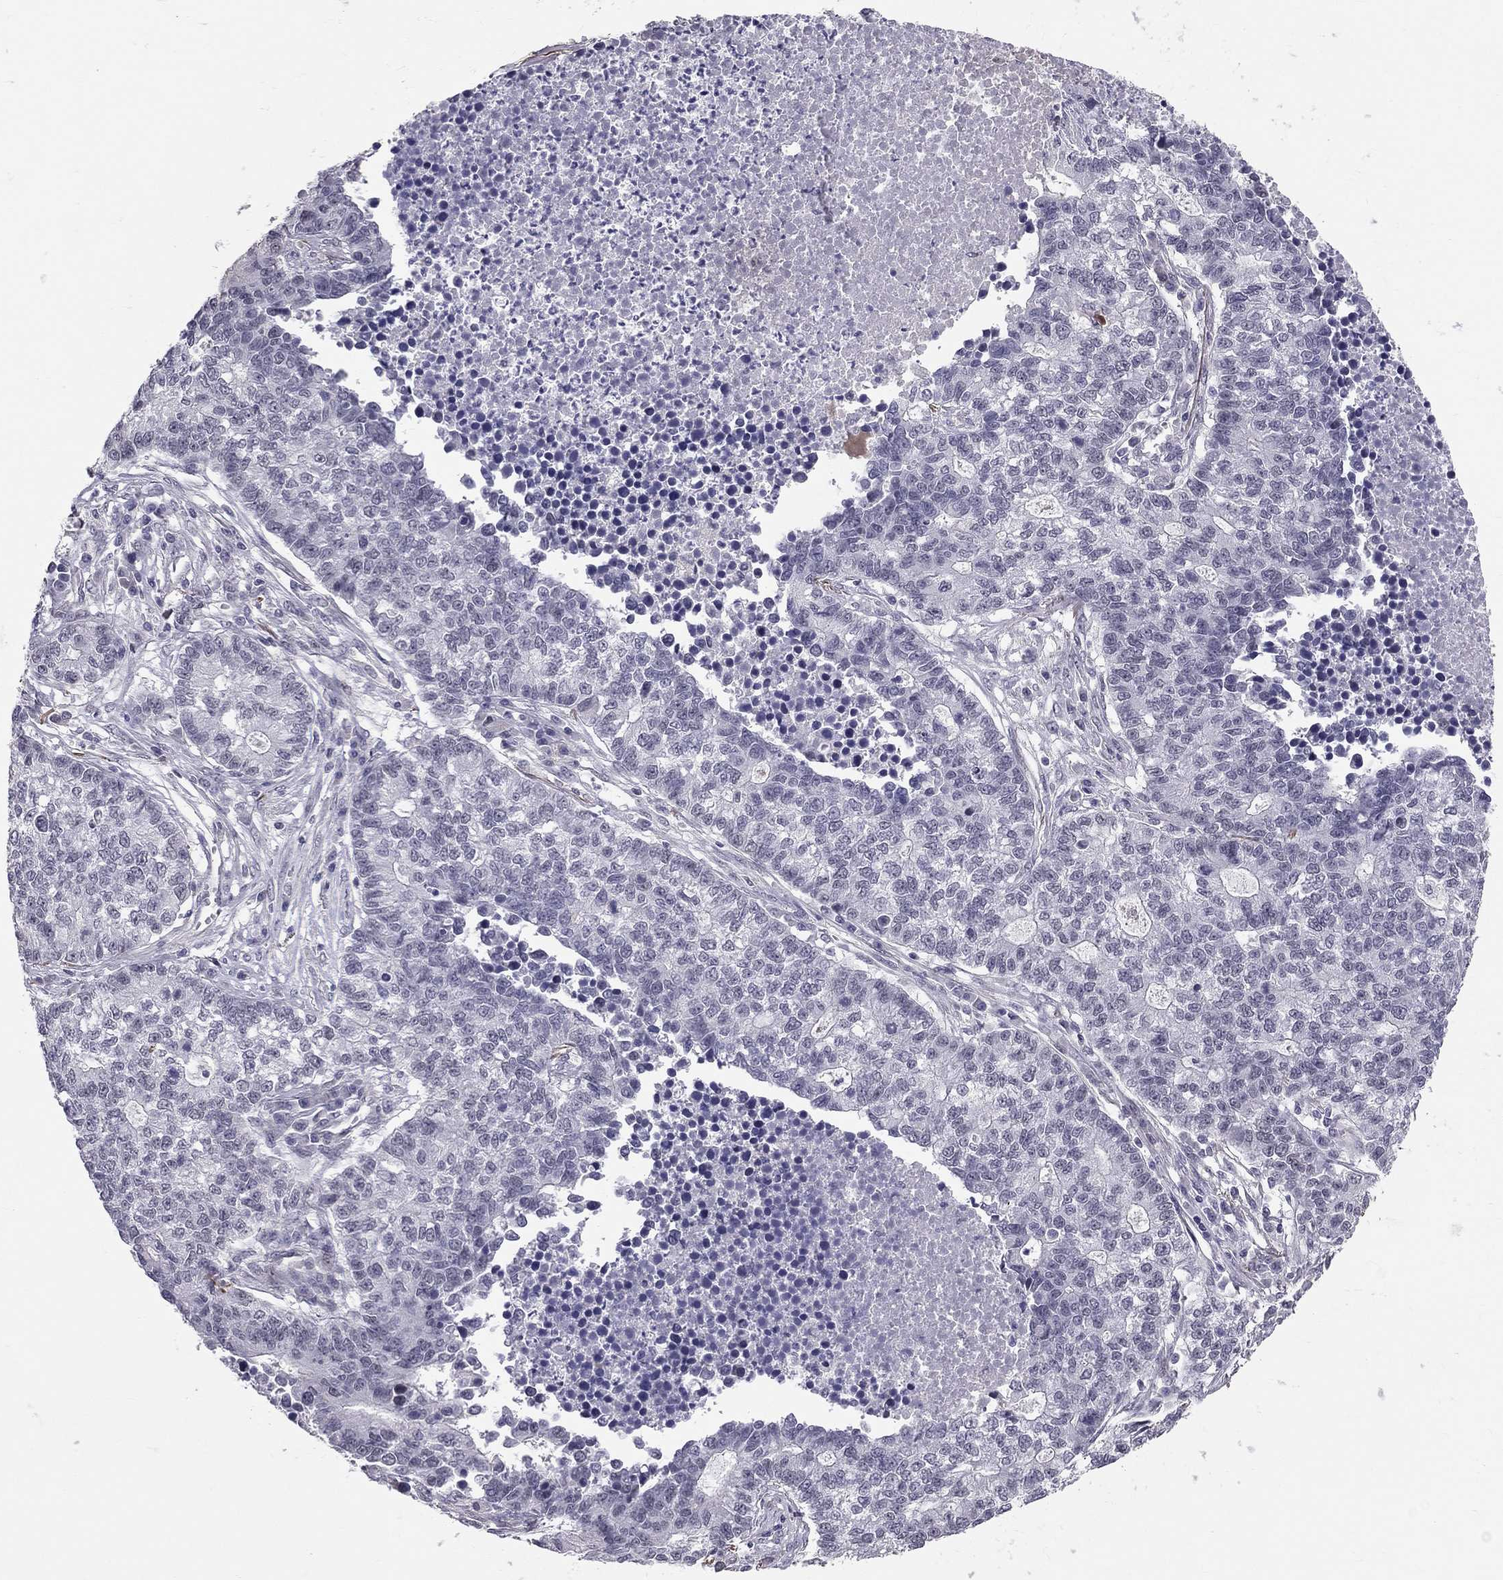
{"staining": {"intensity": "negative", "quantity": "none", "location": "none"}, "tissue": "lung cancer", "cell_type": "Tumor cells", "image_type": "cancer", "snomed": [{"axis": "morphology", "description": "Adenocarcinoma, NOS"}, {"axis": "topography", "description": "Lung"}], "caption": "A high-resolution micrograph shows IHC staining of lung adenocarcinoma, which reveals no significant staining in tumor cells.", "gene": "GJB4", "patient": {"sex": "male", "age": 57}}